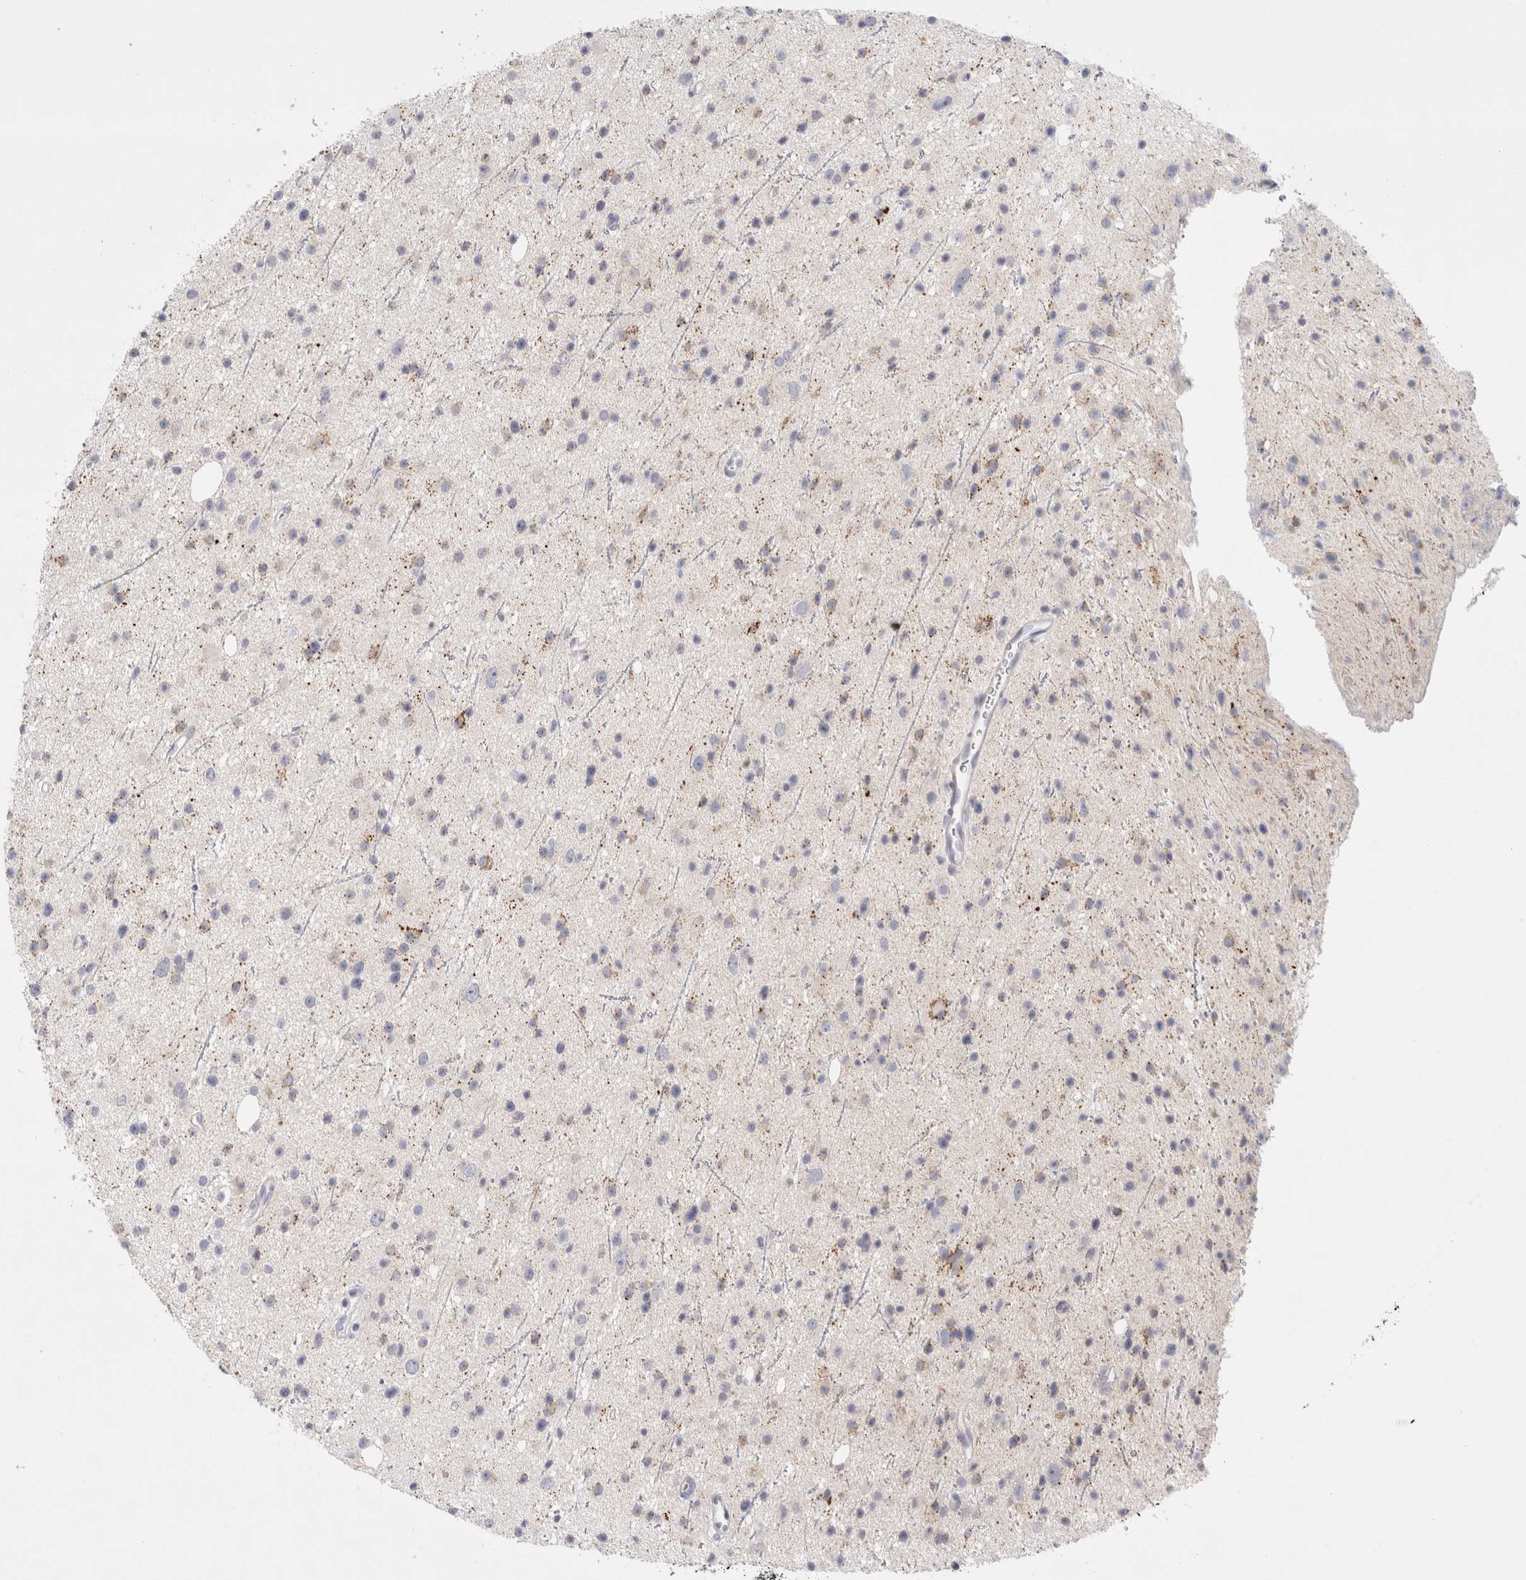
{"staining": {"intensity": "negative", "quantity": "none", "location": "none"}, "tissue": "glioma", "cell_type": "Tumor cells", "image_type": "cancer", "snomed": [{"axis": "morphology", "description": "Glioma, malignant, Low grade"}, {"axis": "topography", "description": "Cerebral cortex"}], "caption": "Tumor cells show no significant expression in glioma.", "gene": "SPINK2", "patient": {"sex": "female", "age": 39}}